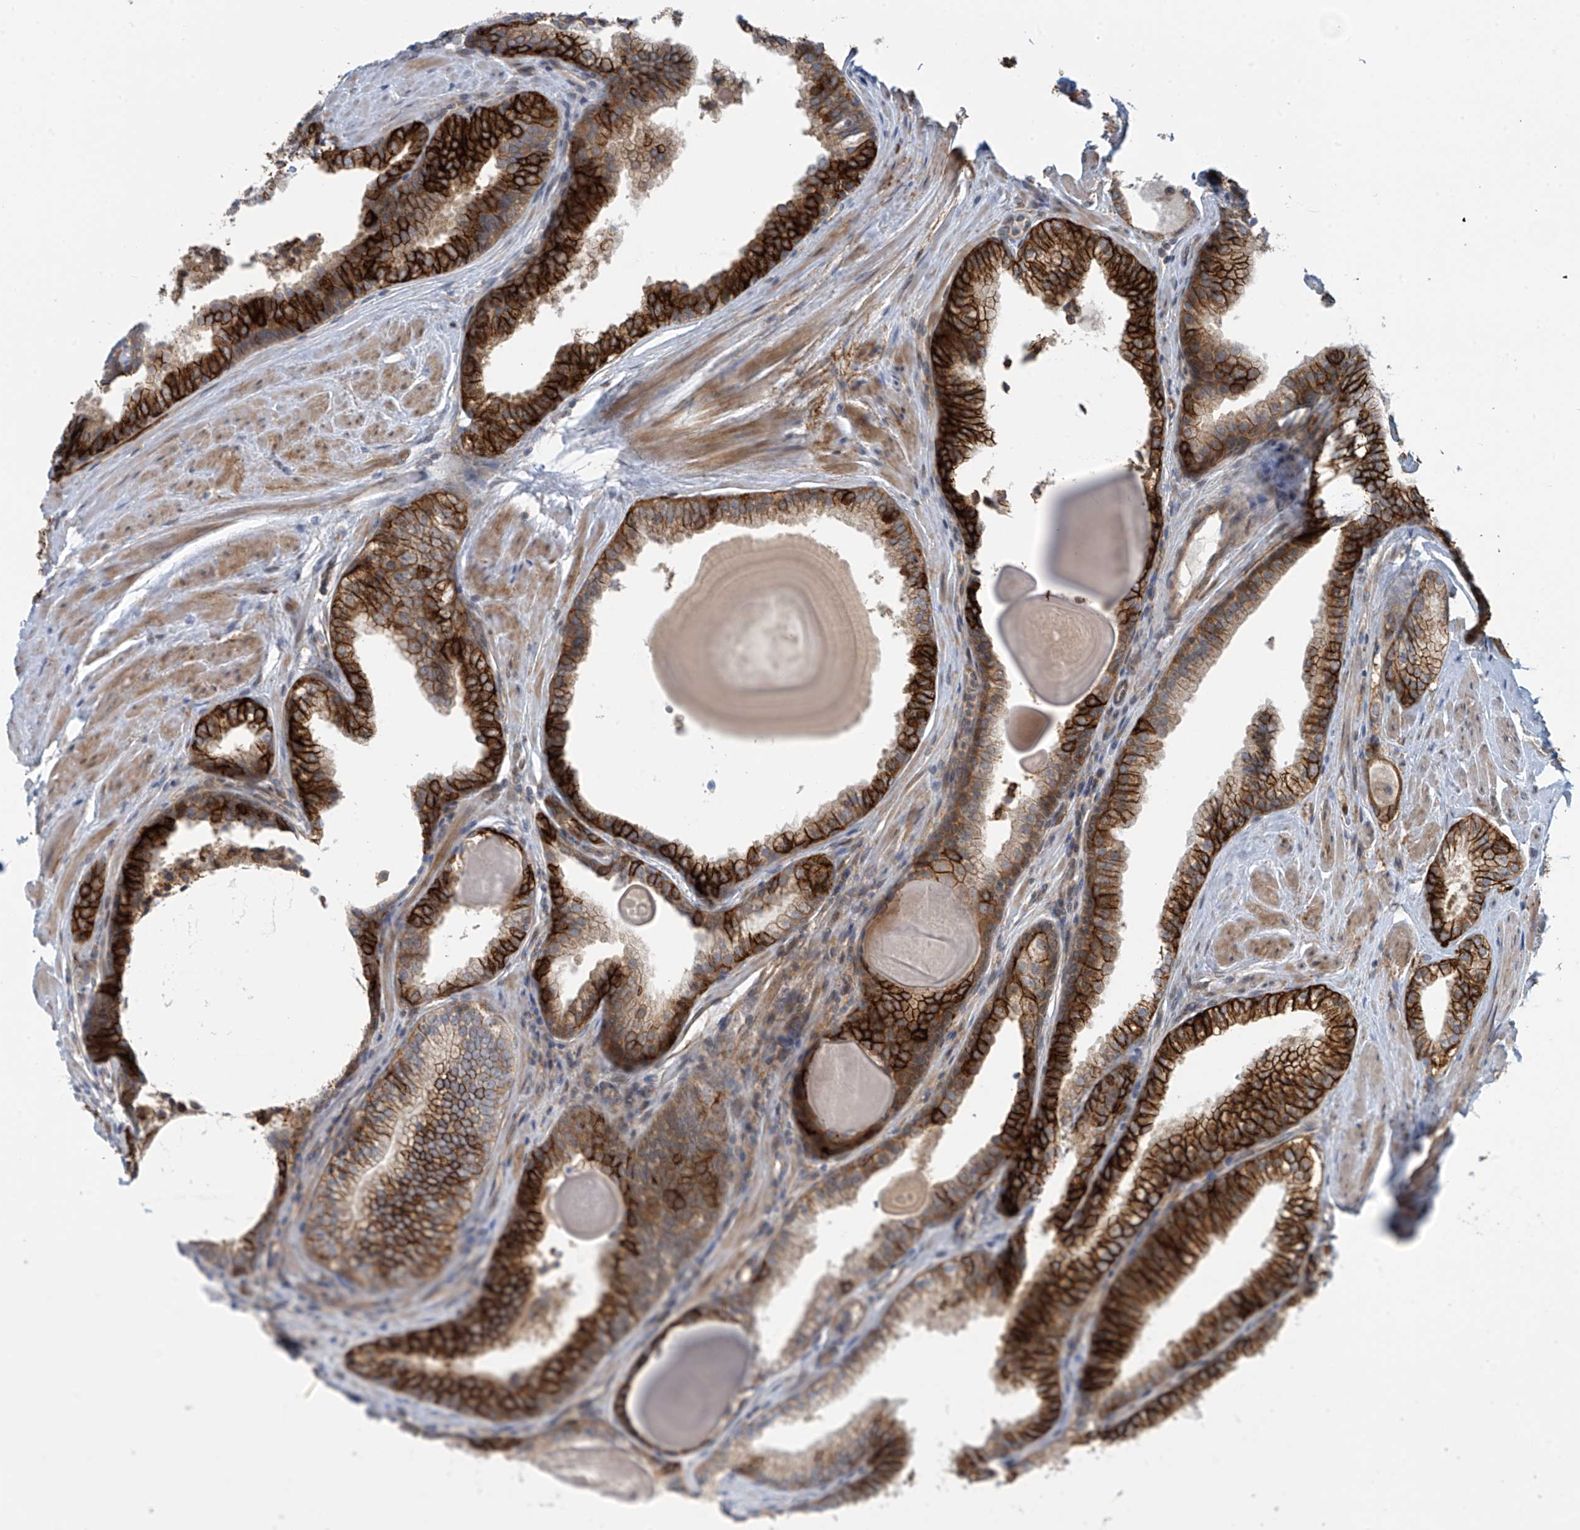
{"staining": {"intensity": "strong", "quantity": ">75%", "location": "cytoplasmic/membranous"}, "tissue": "prostate cancer", "cell_type": "Tumor cells", "image_type": "cancer", "snomed": [{"axis": "morphology", "description": "Adenocarcinoma, High grade"}, {"axis": "topography", "description": "Prostate"}], "caption": "Tumor cells exhibit strong cytoplasmic/membranous expression in approximately >75% of cells in prostate cancer (high-grade adenocarcinoma).", "gene": "FSD1L", "patient": {"sex": "male", "age": 63}}